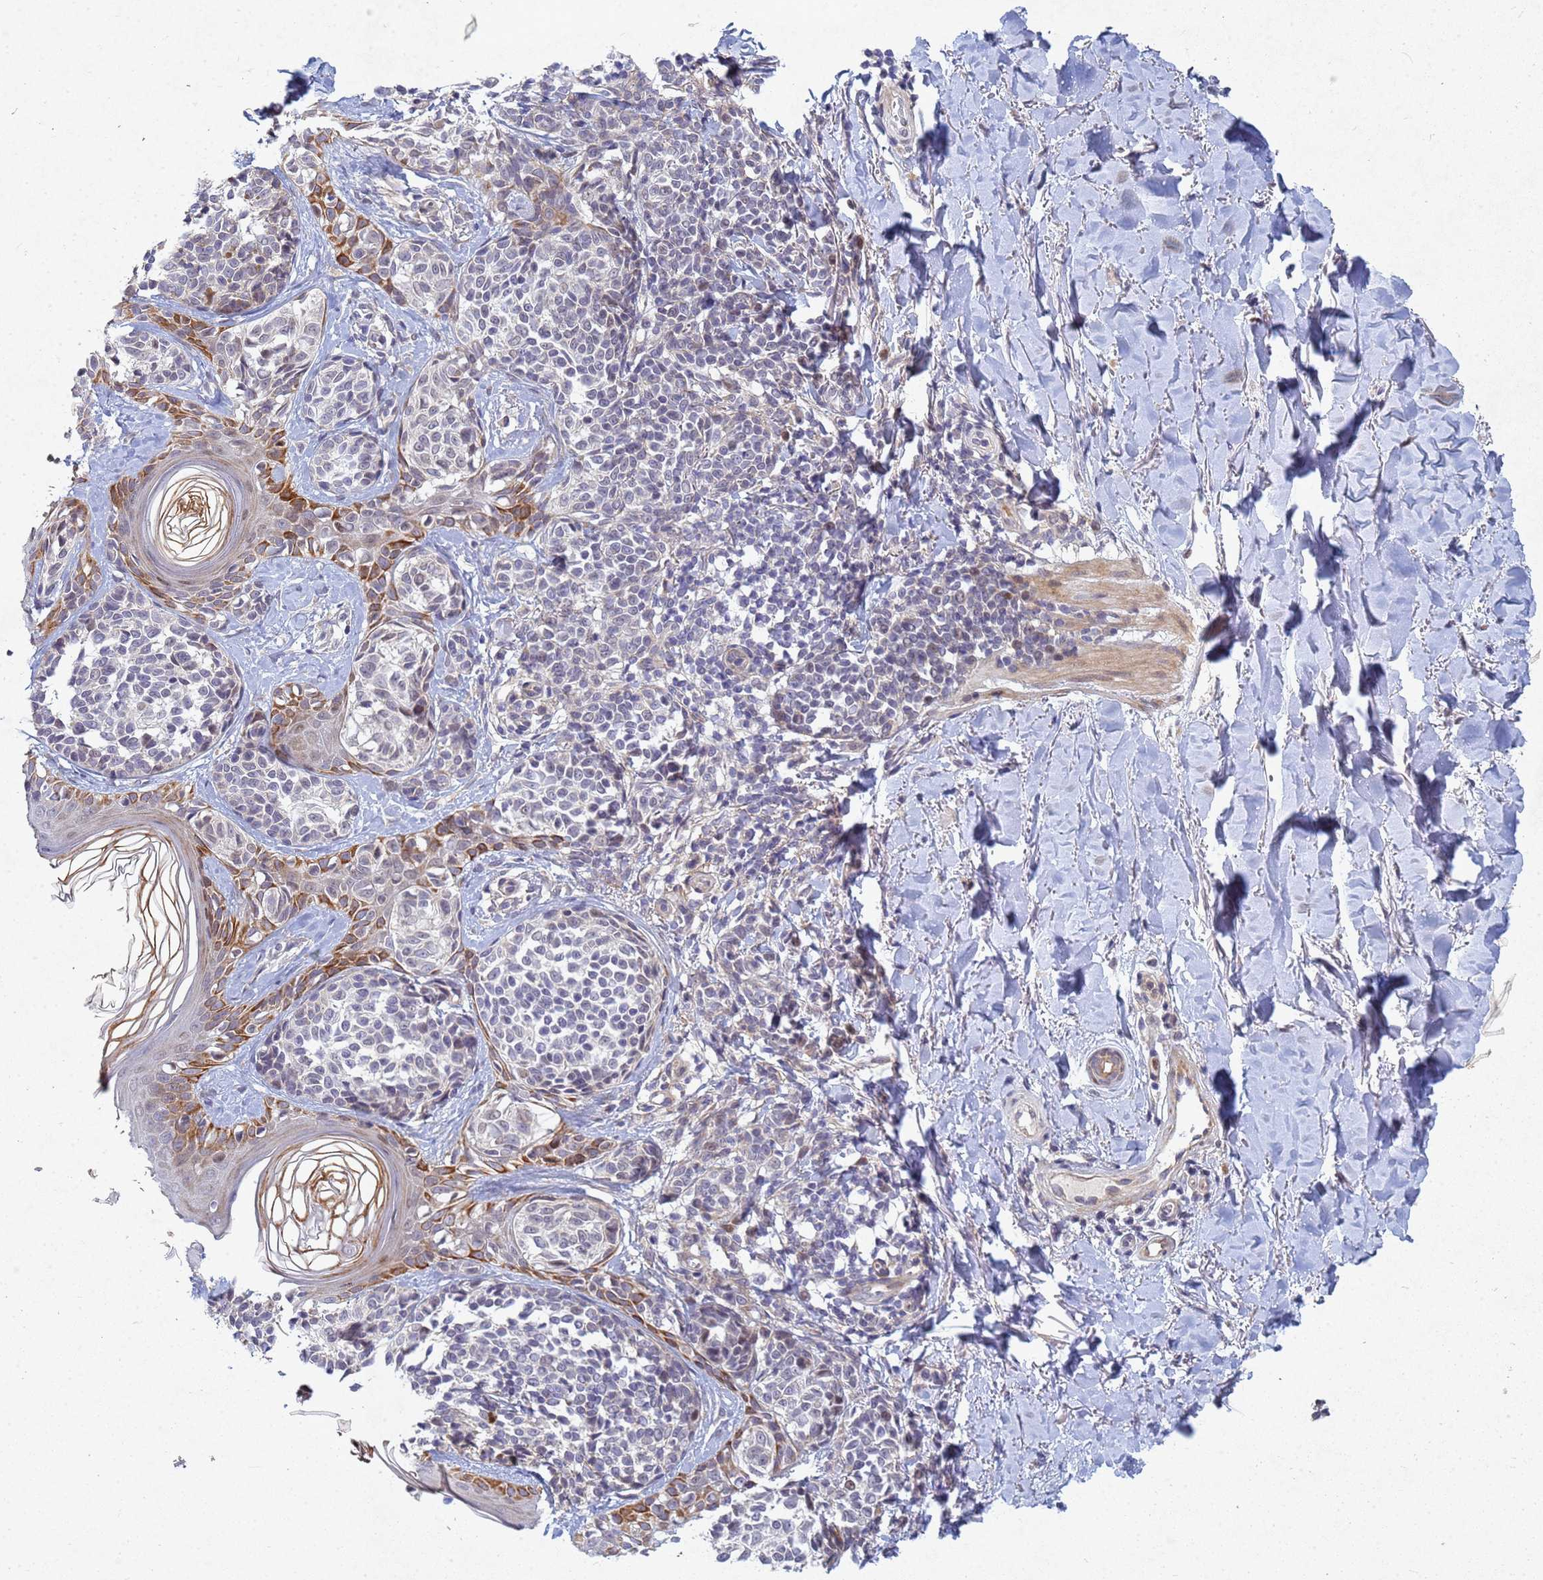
{"staining": {"intensity": "negative", "quantity": "none", "location": "none"}, "tissue": "melanoma", "cell_type": "Tumor cells", "image_type": "cancer", "snomed": [{"axis": "morphology", "description": "Malignant melanoma, NOS"}, {"axis": "topography", "description": "Skin of upper extremity"}], "caption": "Tumor cells are negative for brown protein staining in malignant melanoma. (Stains: DAB (3,3'-diaminobenzidine) immunohistochemistry with hematoxylin counter stain, Microscopy: brightfield microscopy at high magnification).", "gene": "TNPO2", "patient": {"sex": "male", "age": 40}}